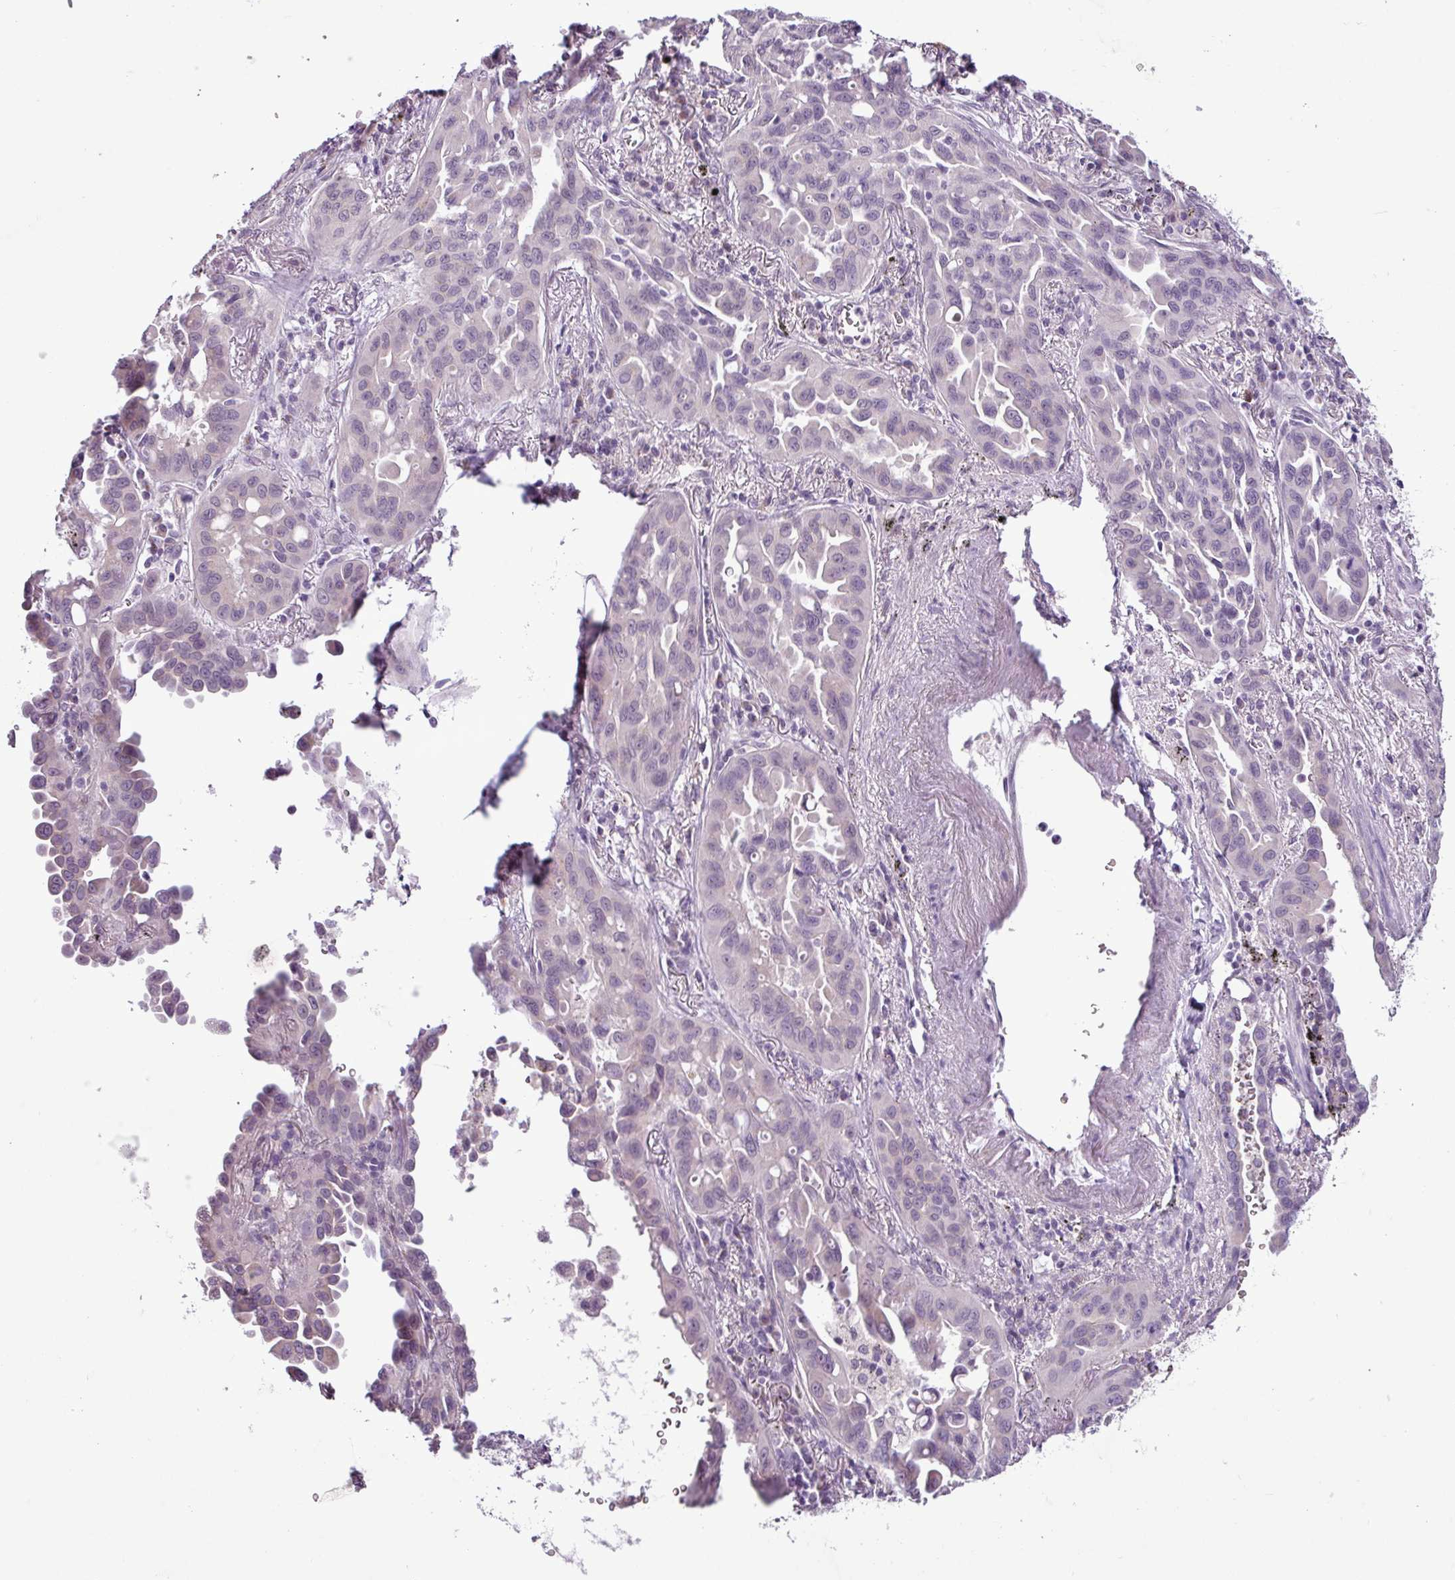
{"staining": {"intensity": "negative", "quantity": "none", "location": "none"}, "tissue": "lung cancer", "cell_type": "Tumor cells", "image_type": "cancer", "snomed": [{"axis": "morphology", "description": "Adenocarcinoma, NOS"}, {"axis": "topography", "description": "Lung"}], "caption": "A high-resolution photomicrograph shows immunohistochemistry (IHC) staining of lung cancer, which demonstrates no significant positivity in tumor cells. (Brightfield microscopy of DAB (3,3'-diaminobenzidine) immunohistochemistry (IHC) at high magnification).", "gene": "C9orf24", "patient": {"sex": "male", "age": 68}}